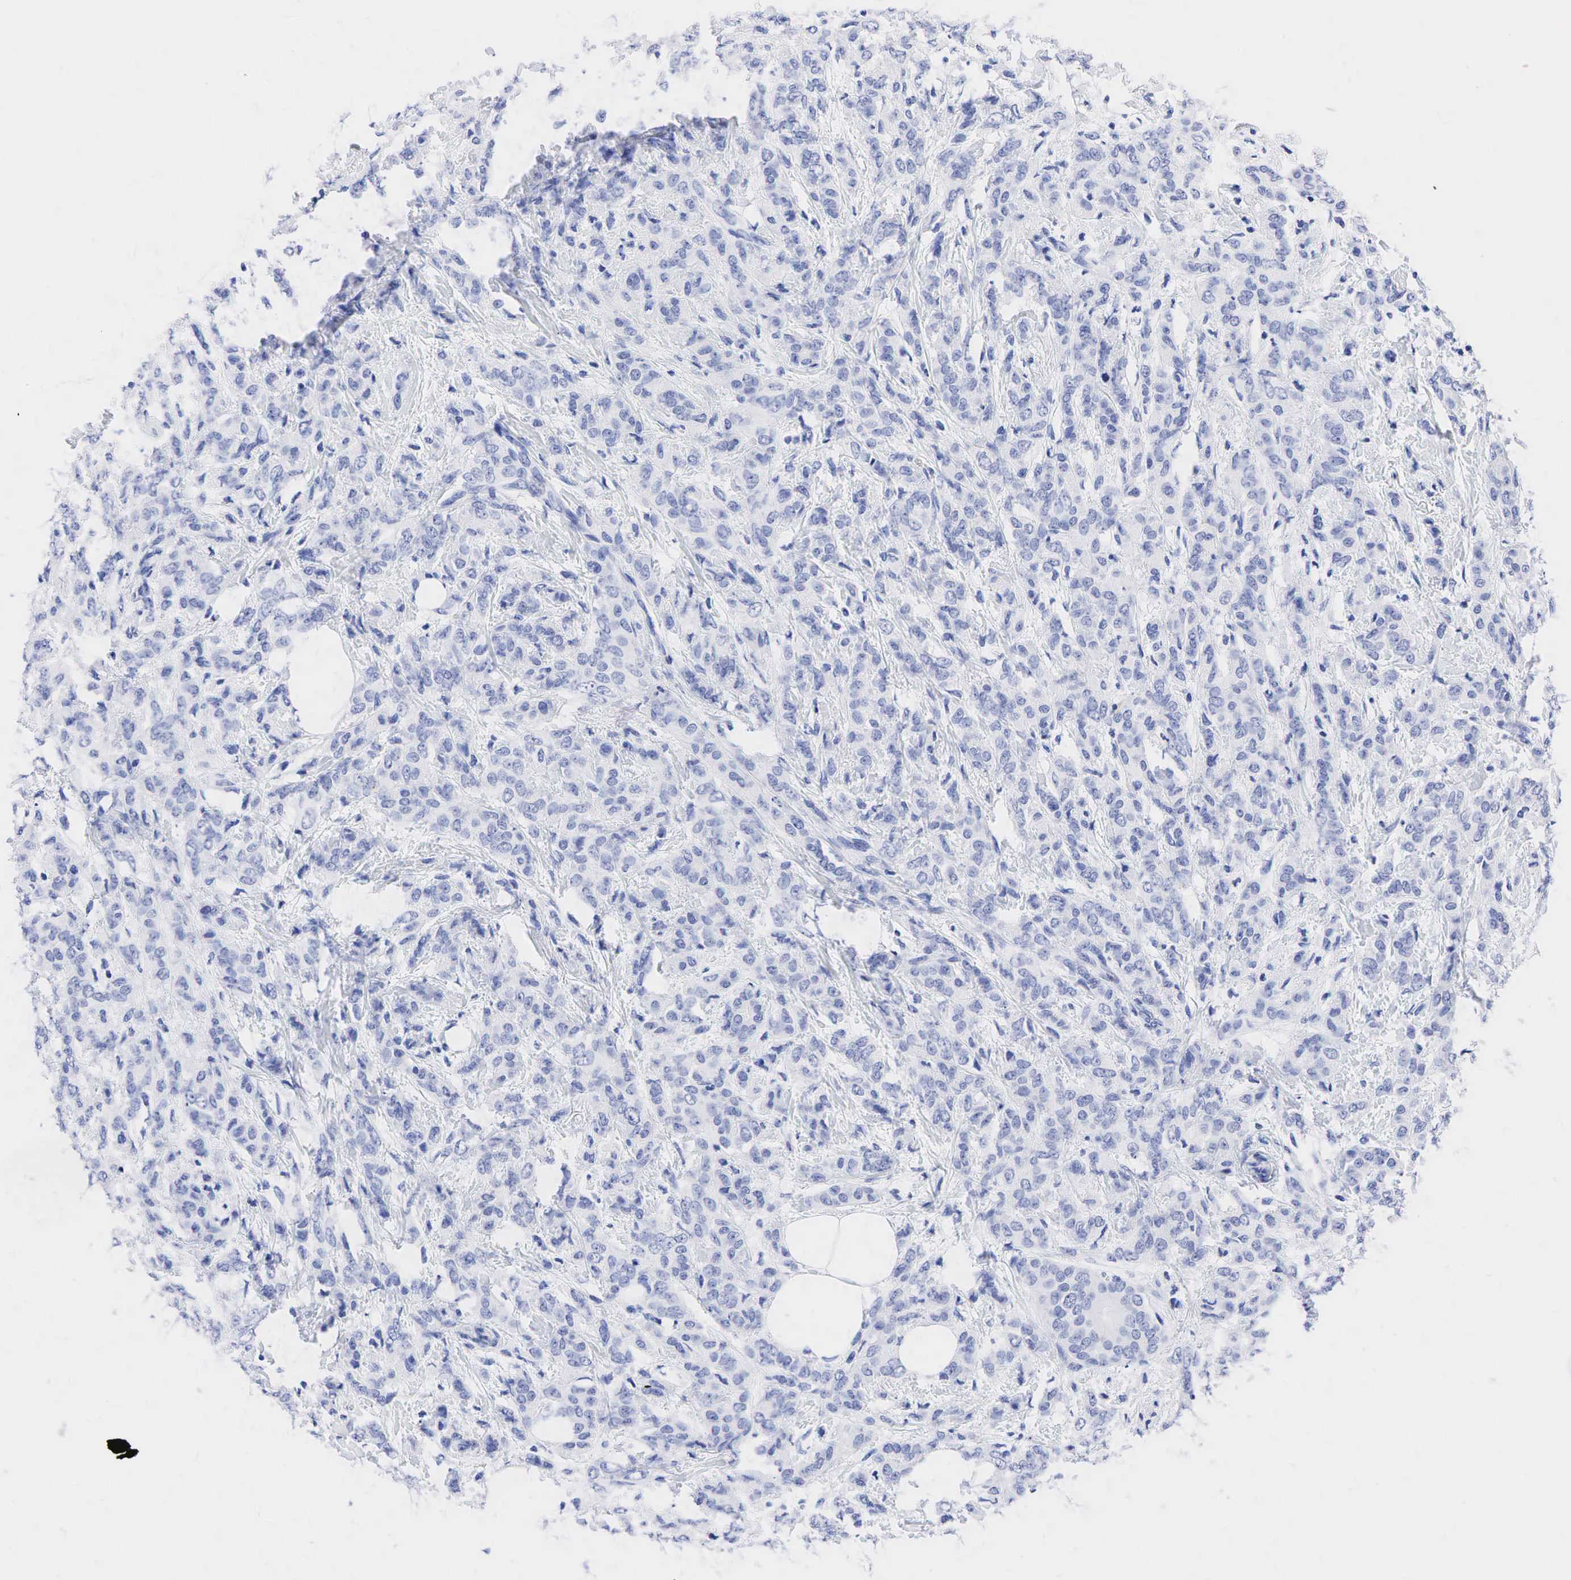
{"staining": {"intensity": "negative", "quantity": "none", "location": "none"}, "tissue": "breast cancer", "cell_type": "Tumor cells", "image_type": "cancer", "snomed": [{"axis": "morphology", "description": "Duct carcinoma"}, {"axis": "topography", "description": "Breast"}], "caption": "A high-resolution micrograph shows immunohistochemistry (IHC) staining of invasive ductal carcinoma (breast), which displays no significant positivity in tumor cells.", "gene": "NKX2-1", "patient": {"sex": "female", "age": 53}}